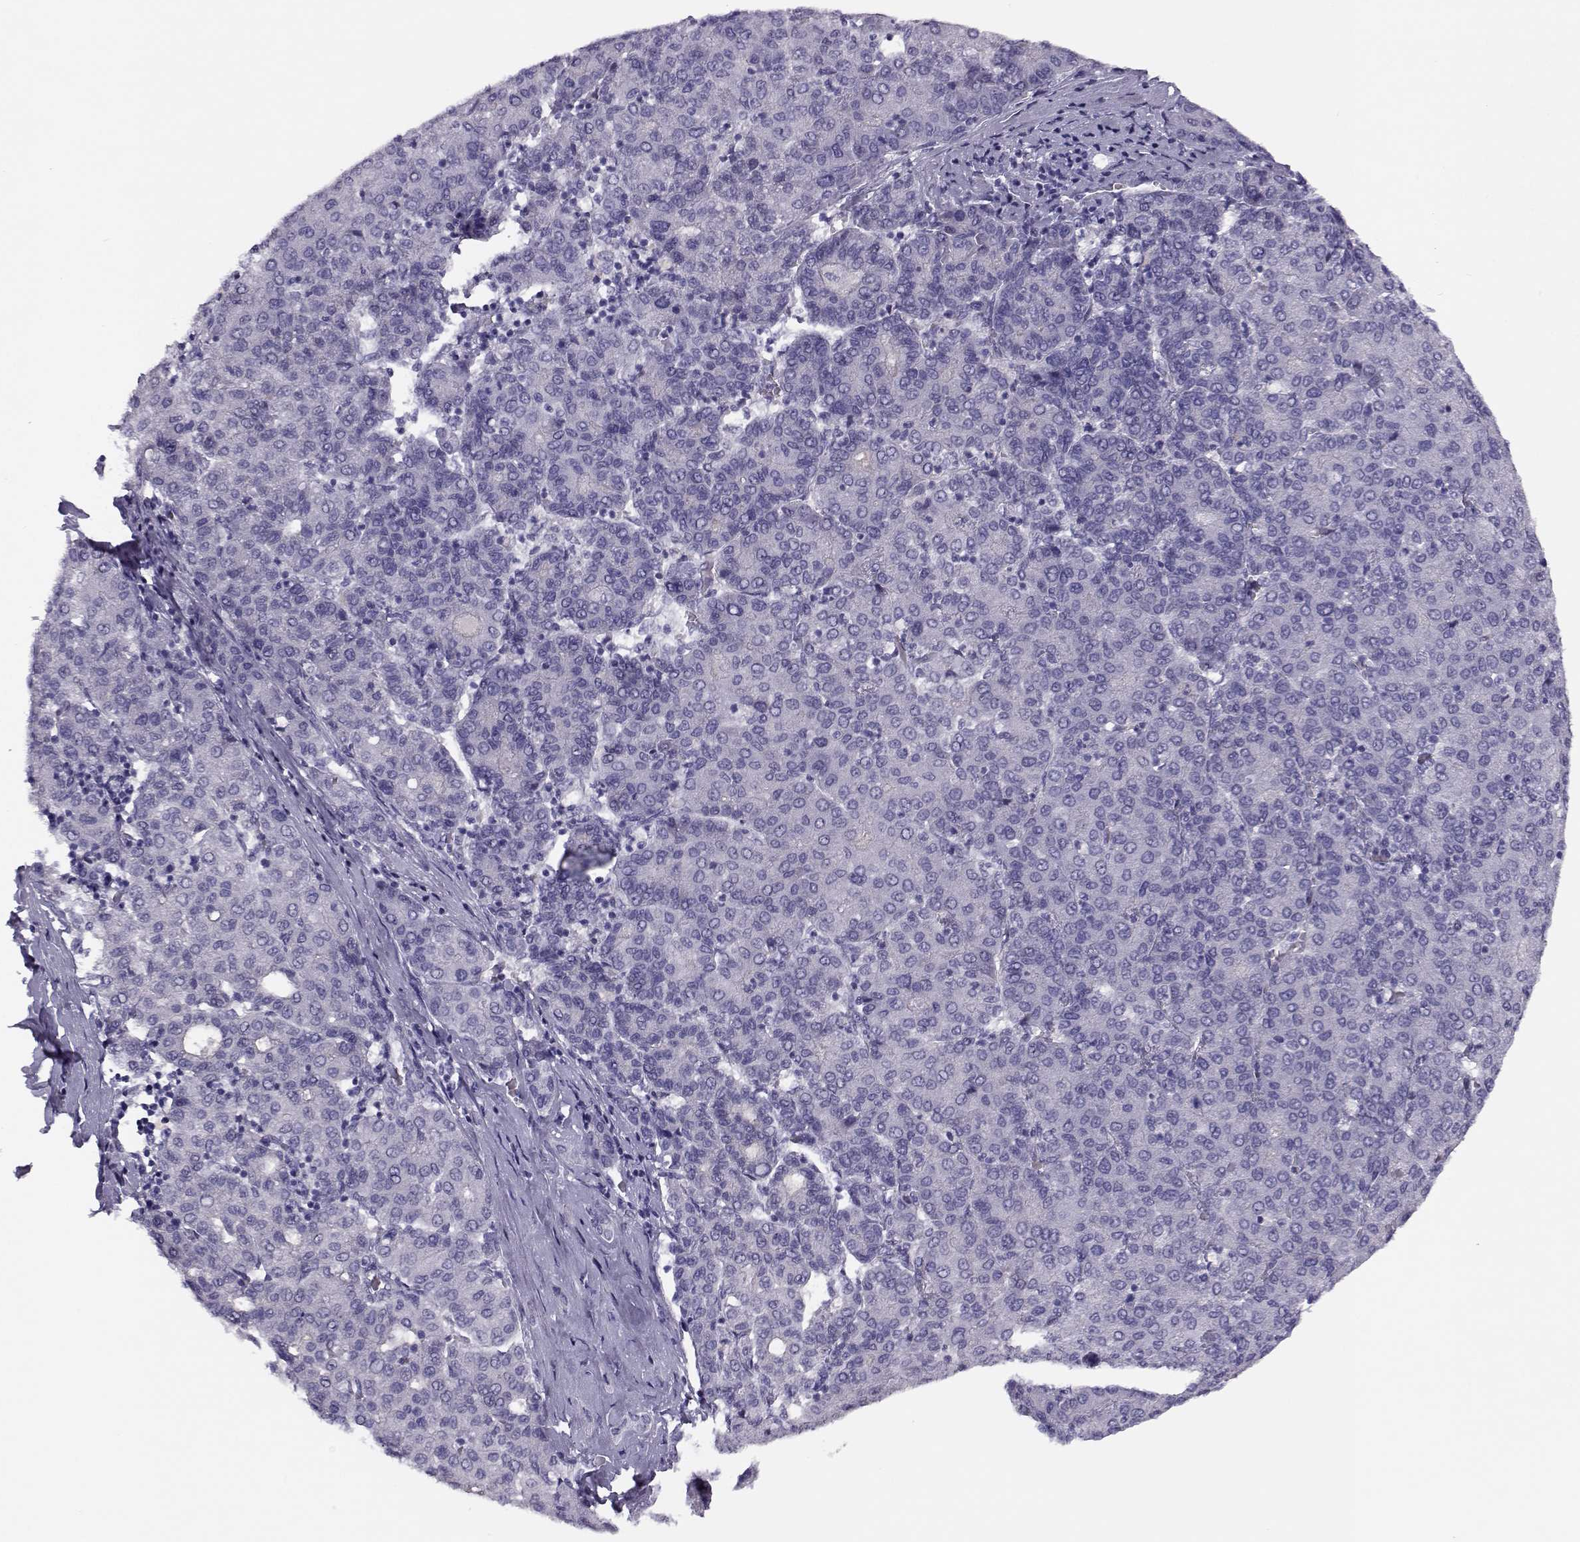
{"staining": {"intensity": "negative", "quantity": "none", "location": "none"}, "tissue": "liver cancer", "cell_type": "Tumor cells", "image_type": "cancer", "snomed": [{"axis": "morphology", "description": "Carcinoma, Hepatocellular, NOS"}, {"axis": "topography", "description": "Liver"}], "caption": "Immunohistochemistry micrograph of neoplastic tissue: human liver hepatocellular carcinoma stained with DAB (3,3'-diaminobenzidine) reveals no significant protein staining in tumor cells.", "gene": "CFAP77", "patient": {"sex": "male", "age": 65}}